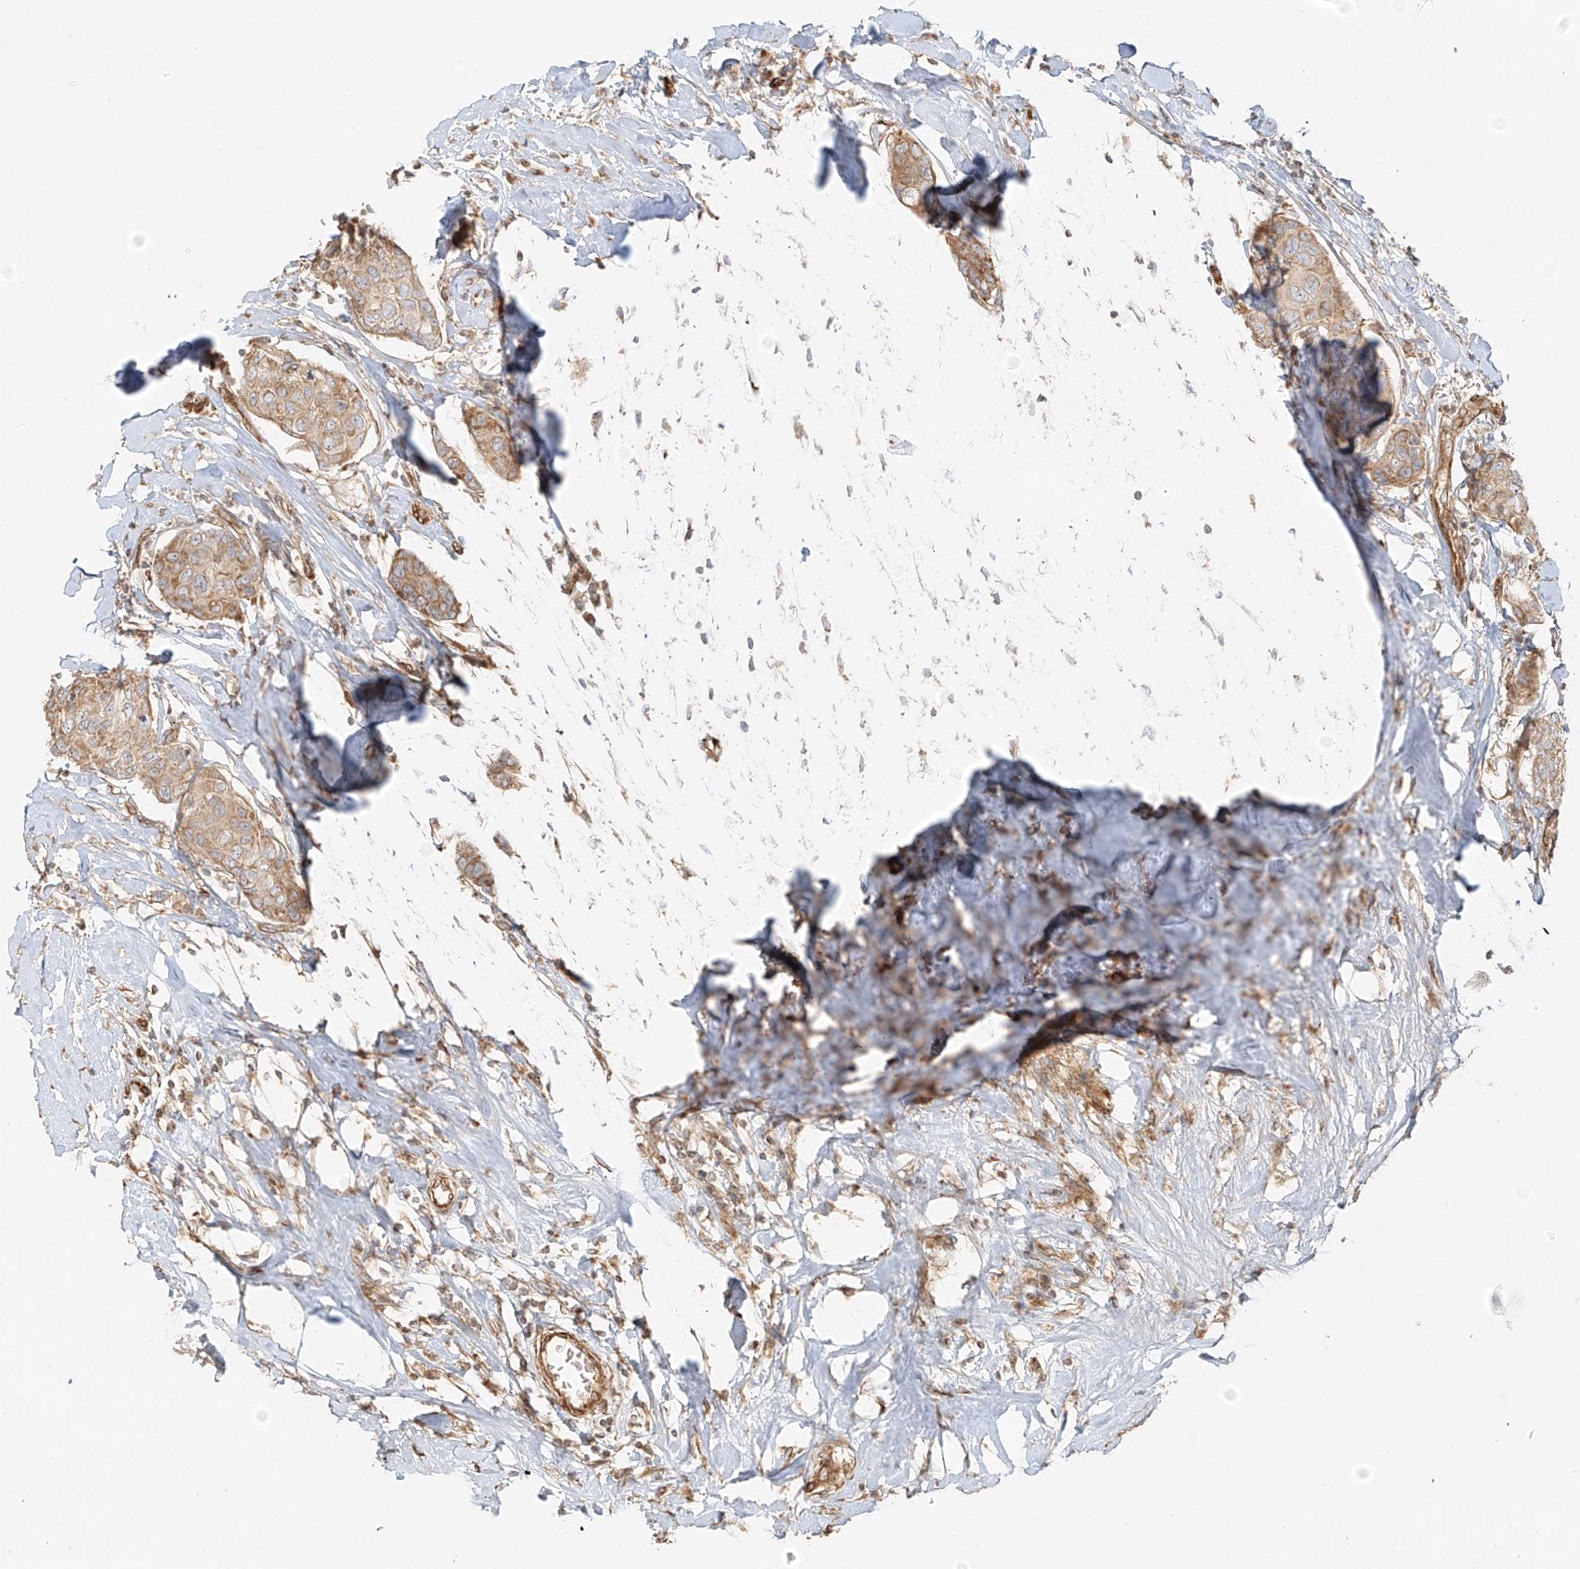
{"staining": {"intensity": "moderate", "quantity": ">75%", "location": "cytoplasmic/membranous"}, "tissue": "breast cancer", "cell_type": "Tumor cells", "image_type": "cancer", "snomed": [{"axis": "morphology", "description": "Duct carcinoma"}, {"axis": "topography", "description": "Breast"}], "caption": "The immunohistochemical stain labels moderate cytoplasmic/membranous expression in tumor cells of breast cancer tissue.", "gene": "MIPEP", "patient": {"sex": "female", "age": 80}}